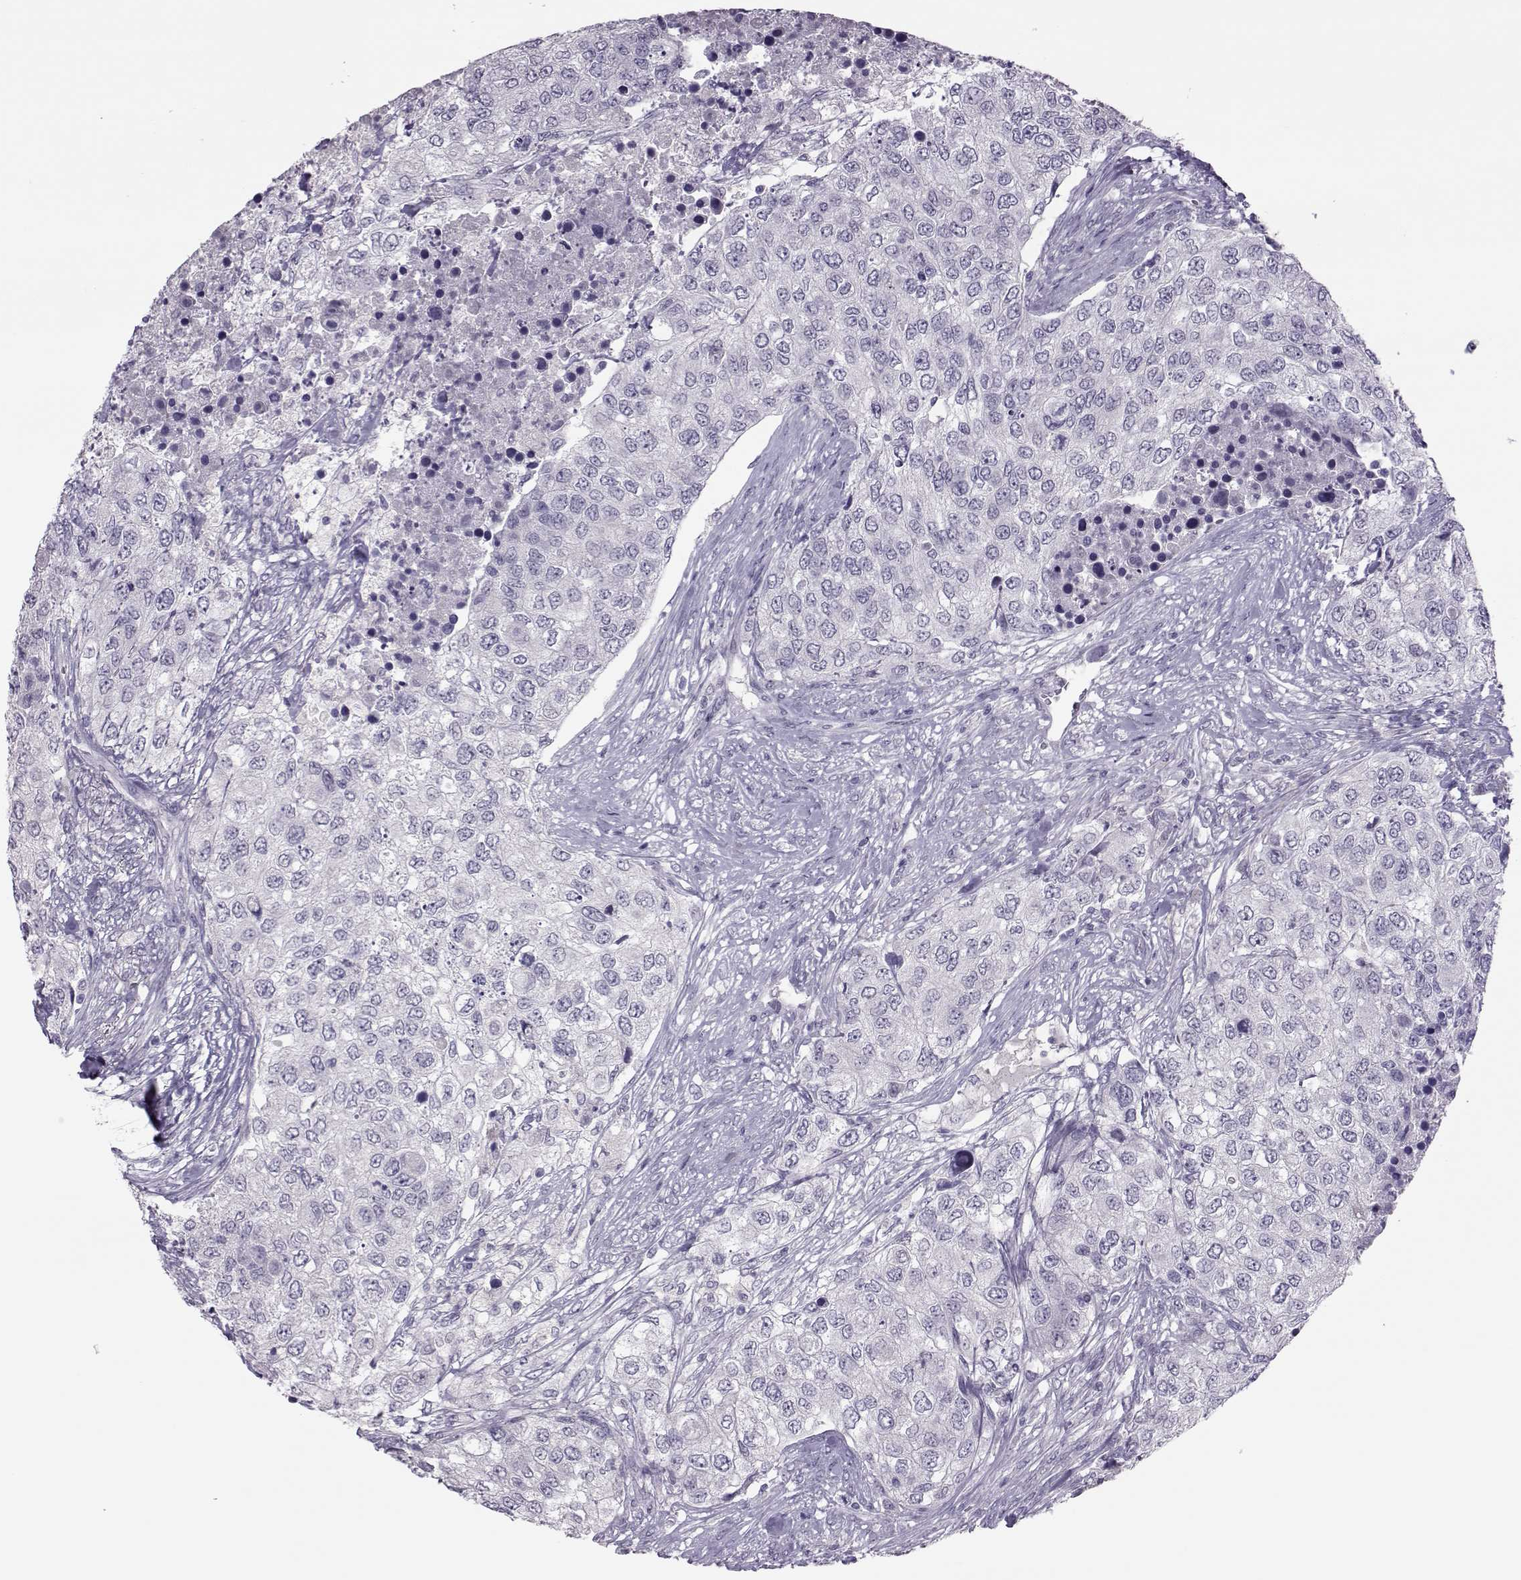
{"staining": {"intensity": "negative", "quantity": "none", "location": "none"}, "tissue": "urothelial cancer", "cell_type": "Tumor cells", "image_type": "cancer", "snomed": [{"axis": "morphology", "description": "Urothelial carcinoma, High grade"}, {"axis": "topography", "description": "Urinary bladder"}], "caption": "Immunohistochemical staining of high-grade urothelial carcinoma reveals no significant expression in tumor cells. The staining was performed using DAB (3,3'-diaminobenzidine) to visualize the protein expression in brown, while the nuclei were stained in blue with hematoxylin (Magnification: 20x).", "gene": "ASRGL1", "patient": {"sex": "female", "age": 78}}